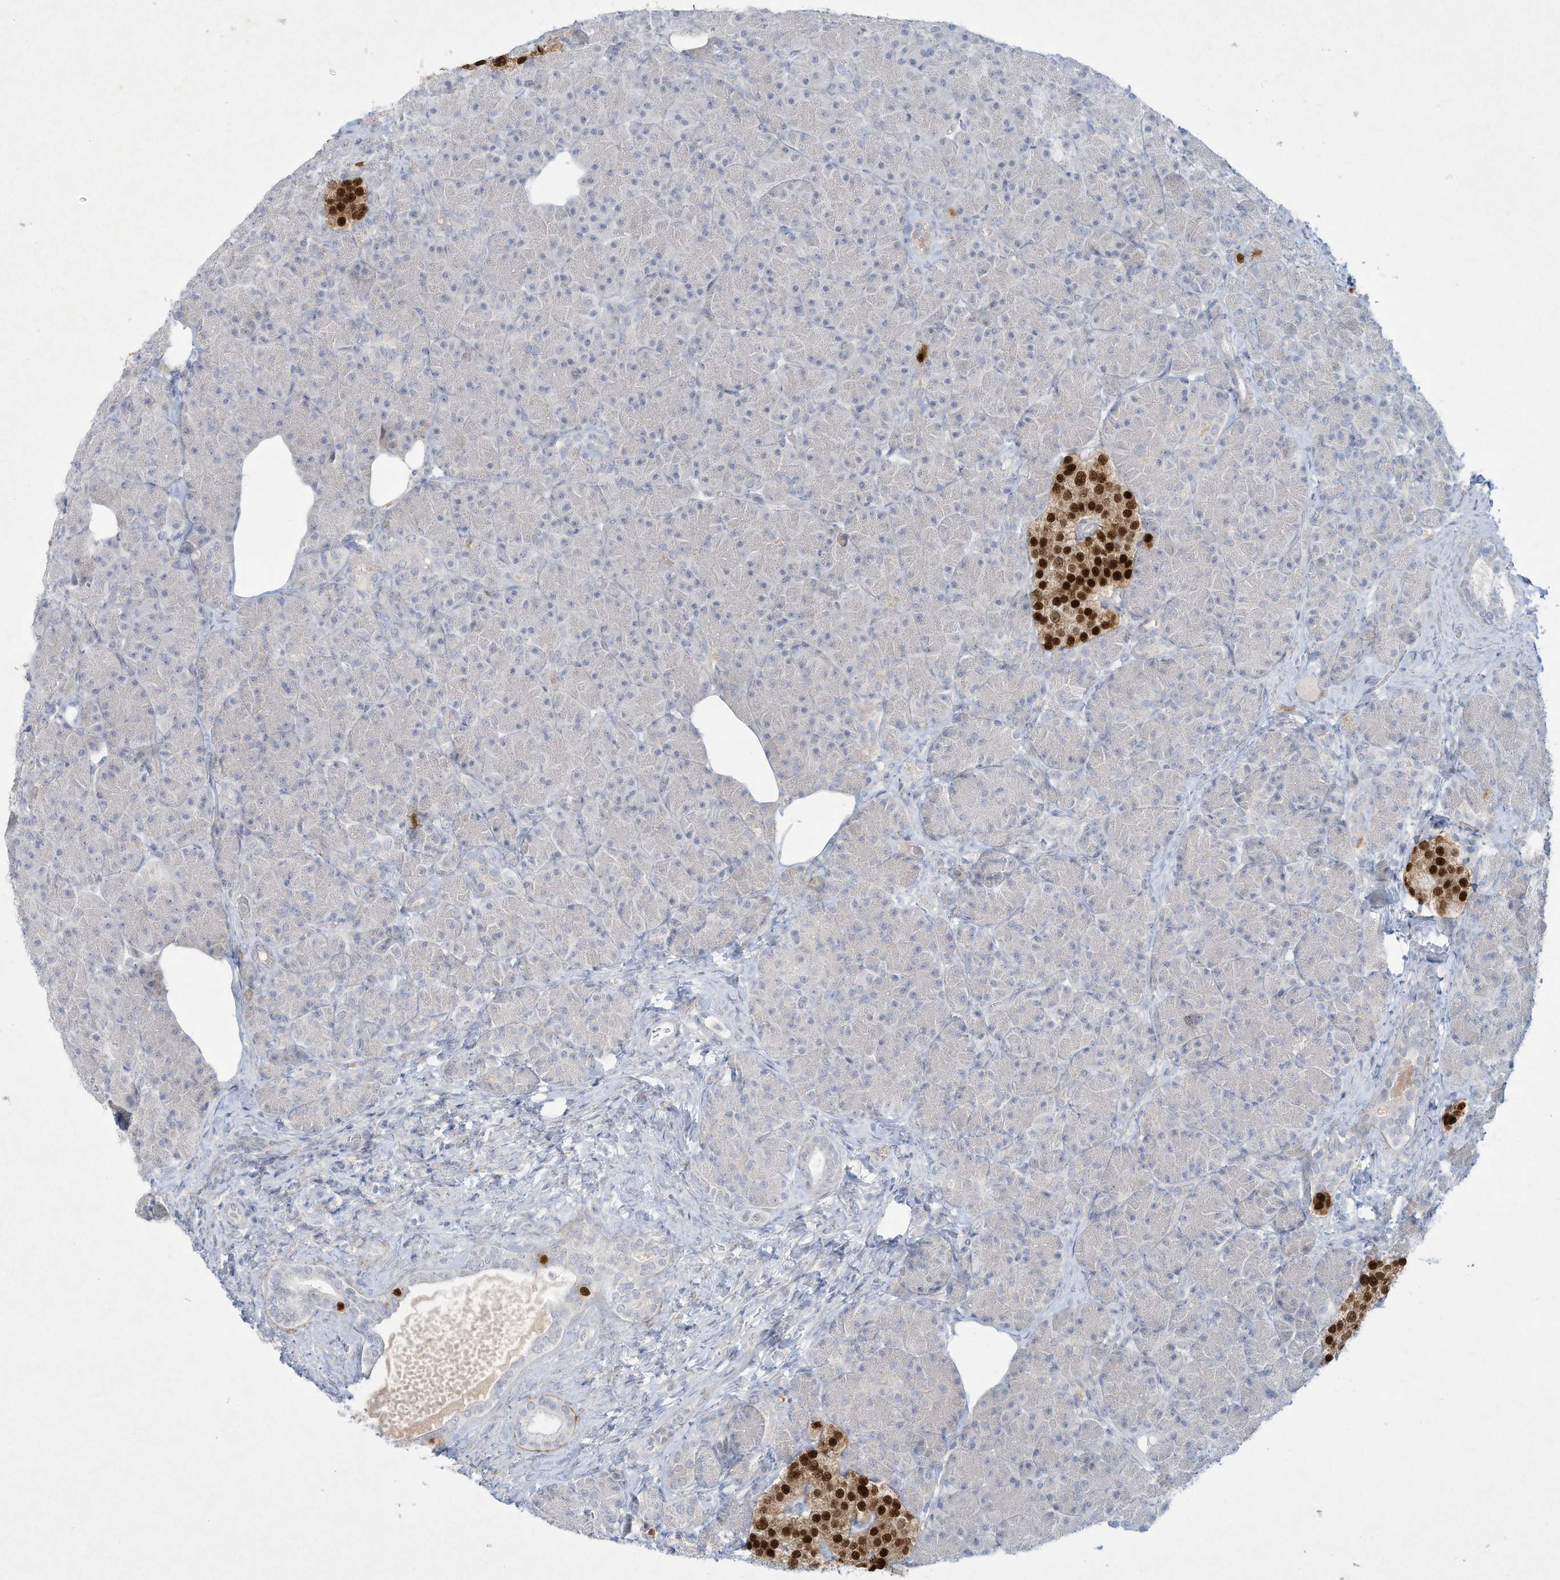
{"staining": {"intensity": "negative", "quantity": "none", "location": "none"}, "tissue": "pancreas", "cell_type": "Exocrine glandular cells", "image_type": "normal", "snomed": [{"axis": "morphology", "description": "Normal tissue, NOS"}, {"axis": "topography", "description": "Pancreas"}], "caption": "This is an IHC image of normal pancreas. There is no expression in exocrine glandular cells.", "gene": "PAX6", "patient": {"sex": "female", "age": 43}}